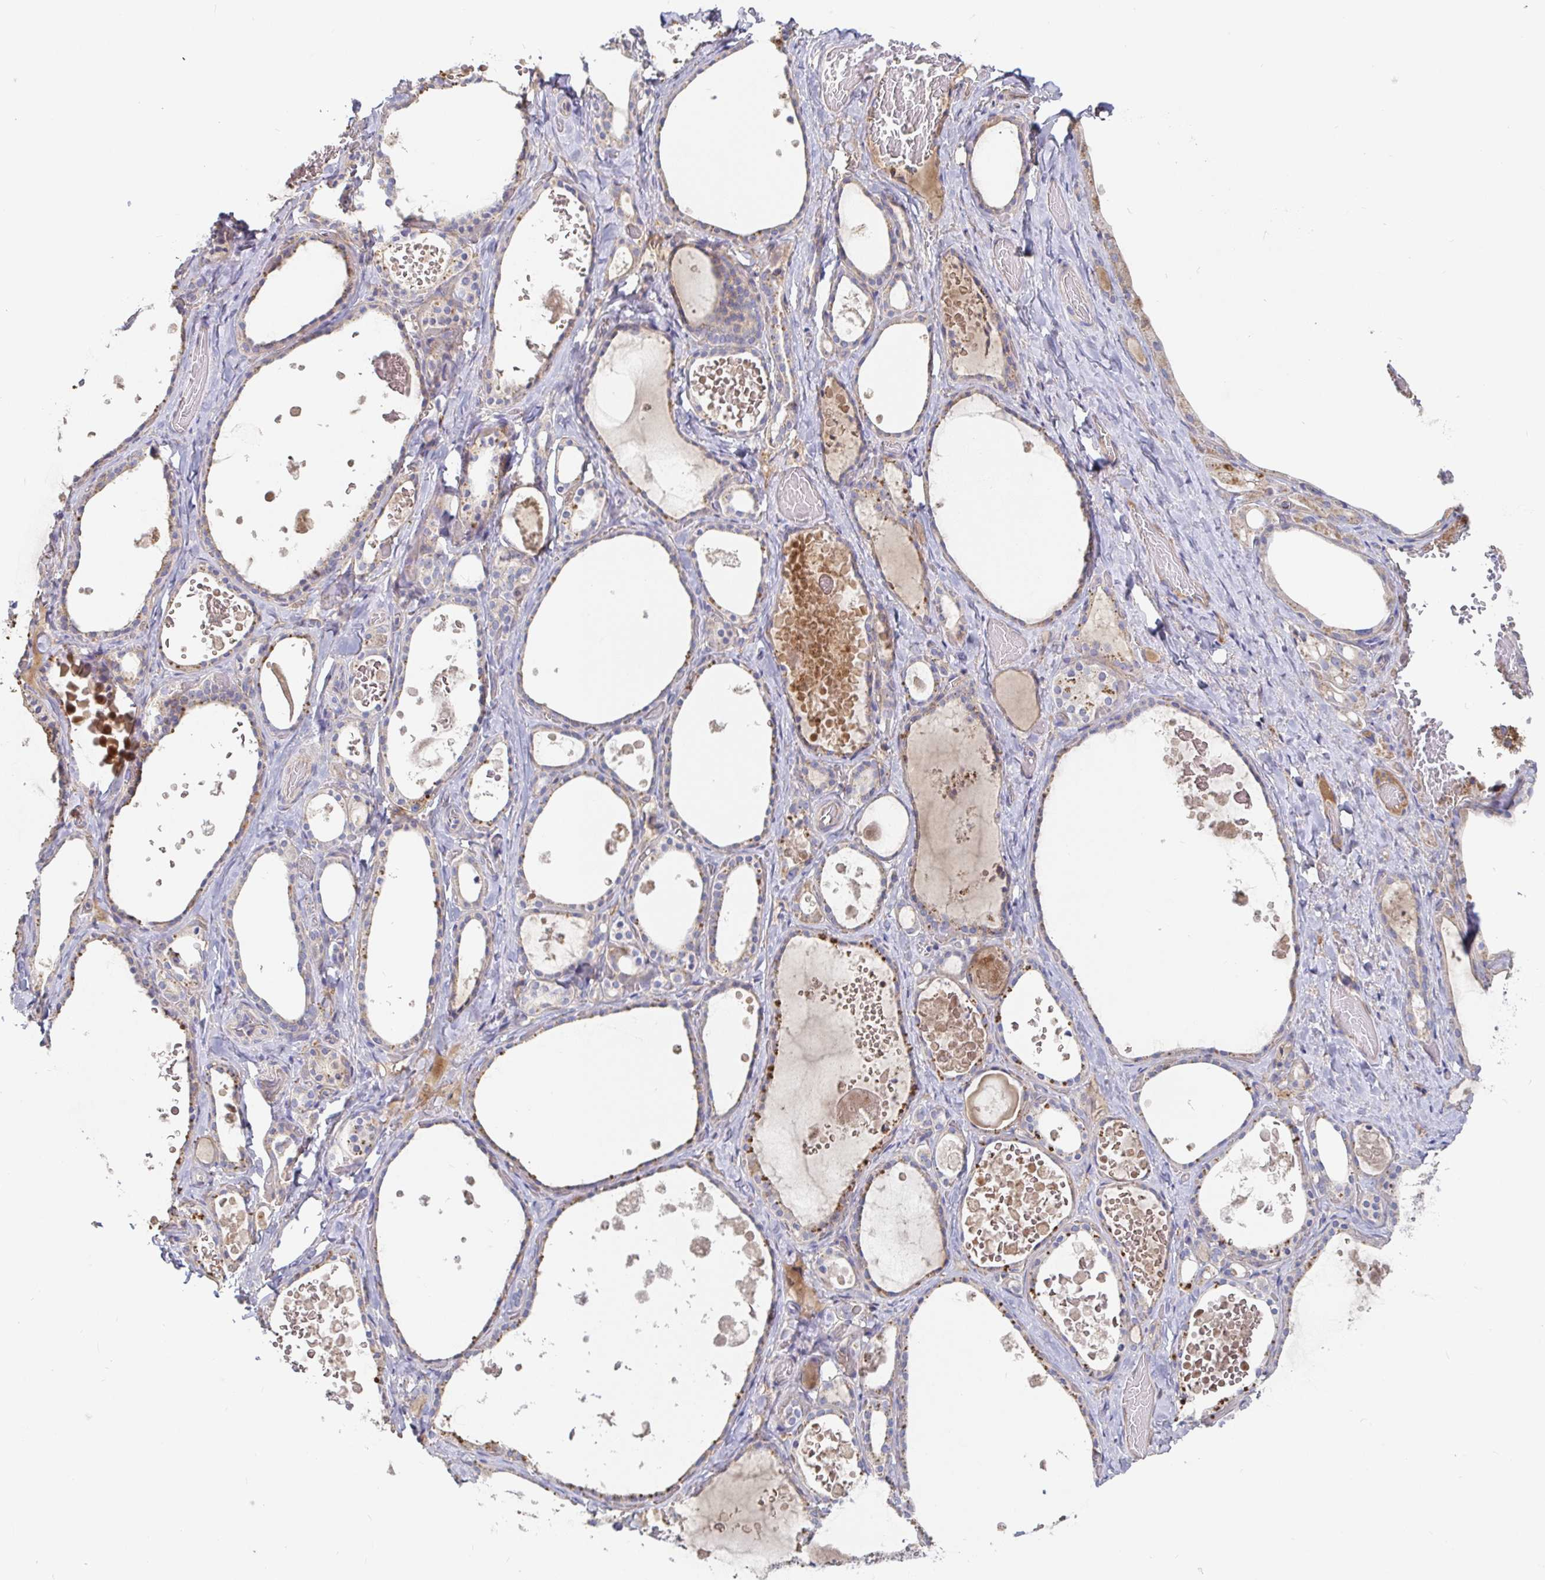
{"staining": {"intensity": "strong", "quantity": "<25%", "location": "cytoplasmic/membranous"}, "tissue": "thyroid gland", "cell_type": "Glandular cells", "image_type": "normal", "snomed": [{"axis": "morphology", "description": "Normal tissue, NOS"}, {"axis": "topography", "description": "Thyroid gland"}], "caption": "Thyroid gland stained with a brown dye reveals strong cytoplasmic/membranous positive positivity in approximately <25% of glandular cells.", "gene": "IRAK2", "patient": {"sex": "female", "age": 56}}